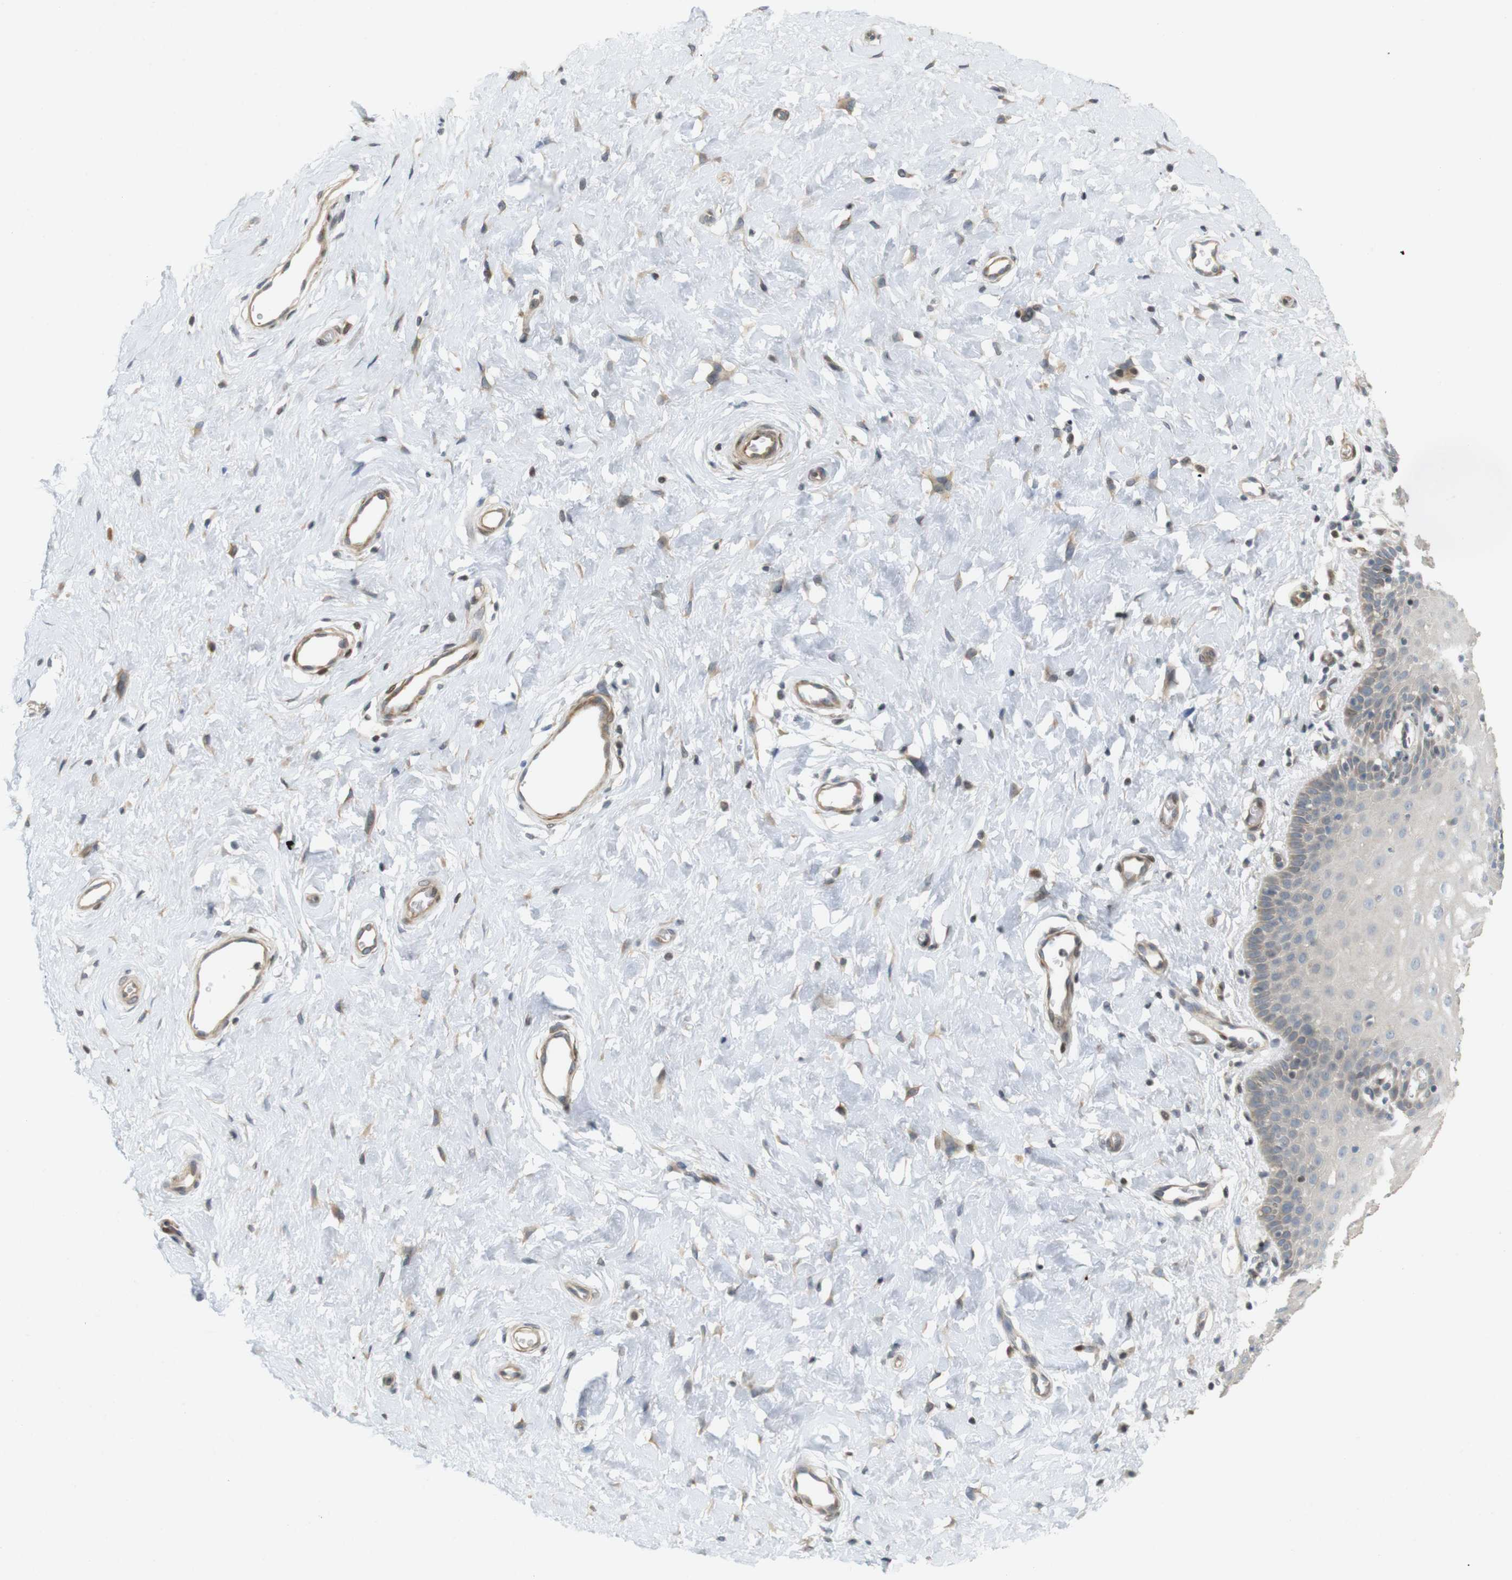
{"staining": {"intensity": "negative", "quantity": "none", "location": "none"}, "tissue": "cervix", "cell_type": "Glandular cells", "image_type": "normal", "snomed": [{"axis": "morphology", "description": "Normal tissue, NOS"}, {"axis": "topography", "description": "Cervix"}], "caption": "Immunohistochemical staining of benign cervix shows no significant positivity in glandular cells.", "gene": "PPP1R14A", "patient": {"sex": "female", "age": 55}}